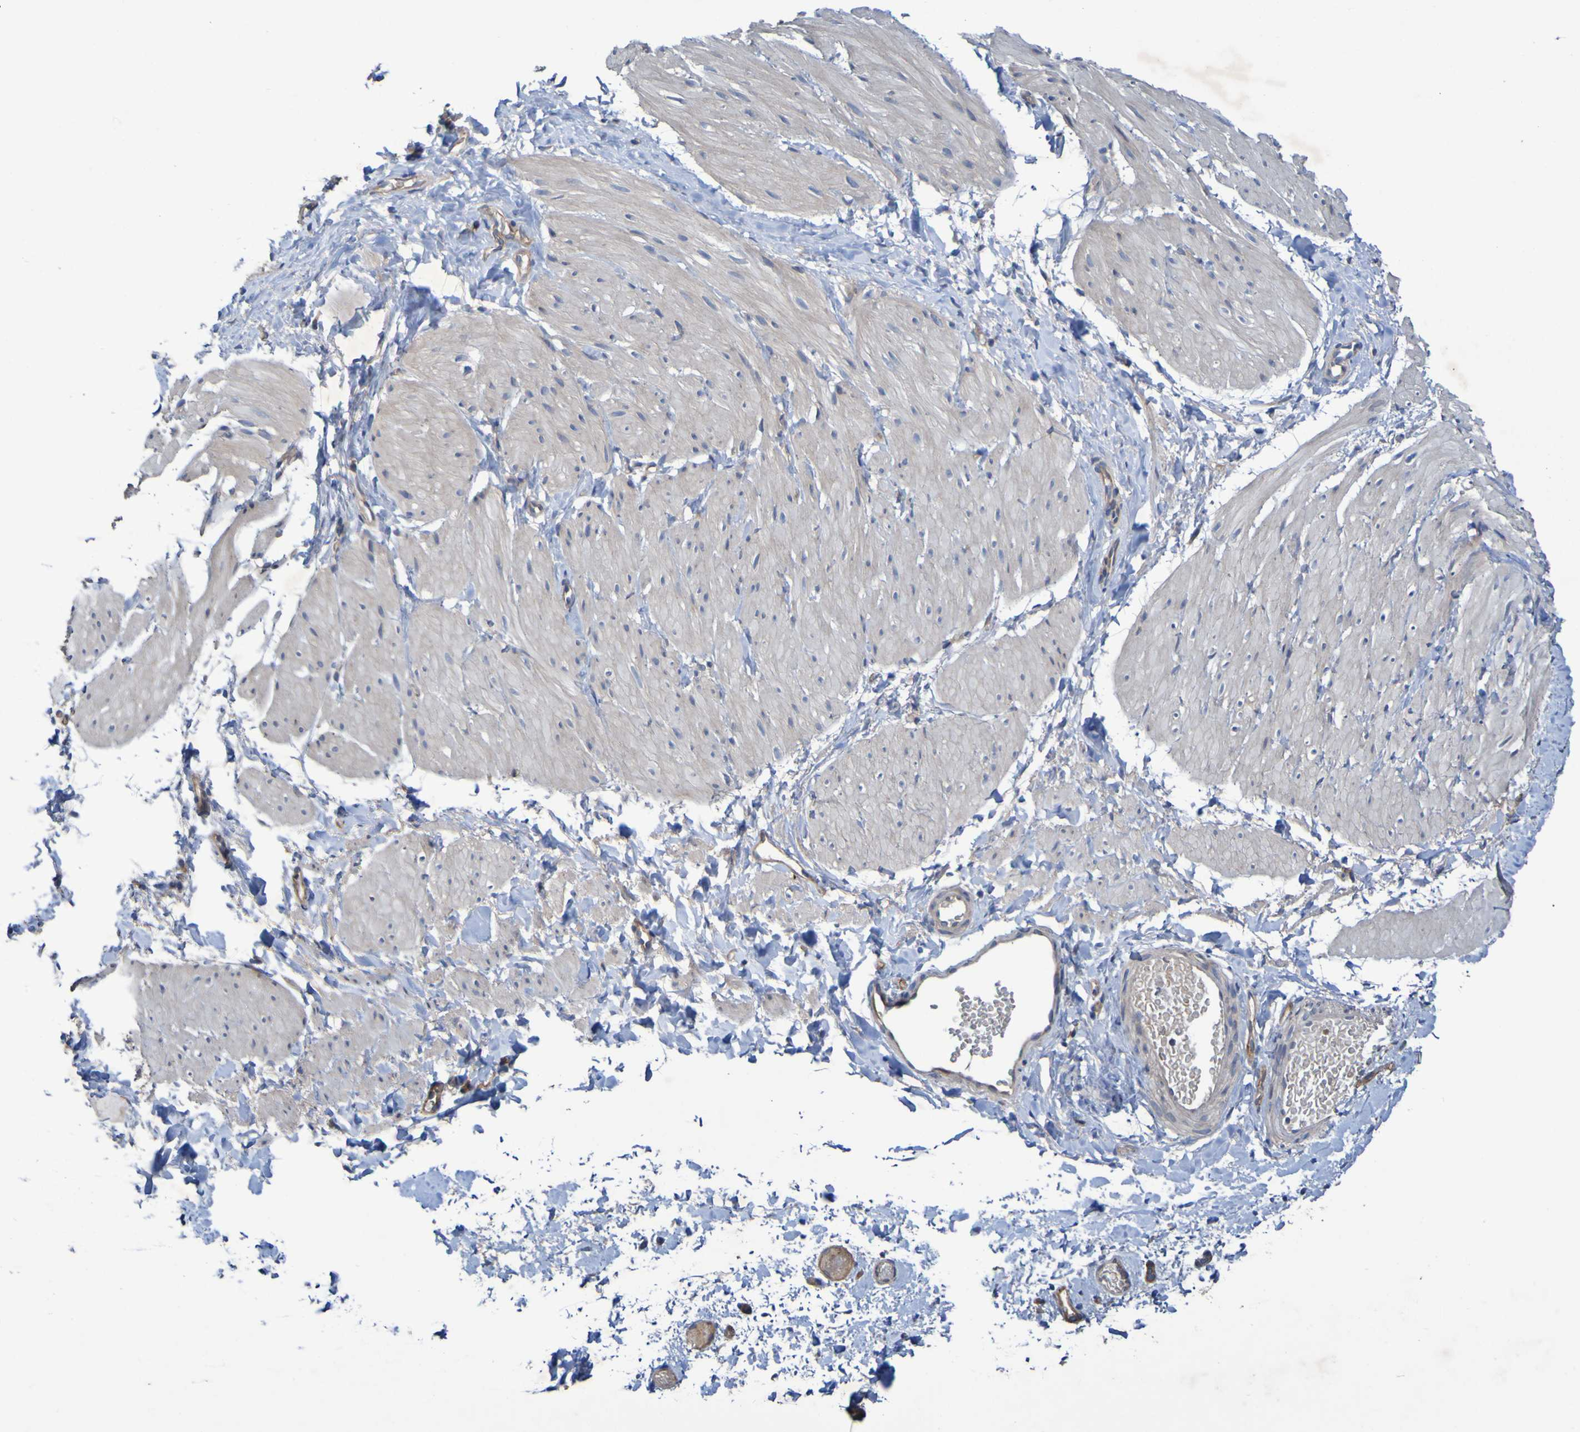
{"staining": {"intensity": "weak", "quantity": "<25%", "location": "cytoplasmic/membranous"}, "tissue": "smooth muscle", "cell_type": "Smooth muscle cells", "image_type": "normal", "snomed": [{"axis": "morphology", "description": "Normal tissue, NOS"}, {"axis": "topography", "description": "Smooth muscle"}], "caption": "Immunohistochemistry (IHC) histopathology image of benign smooth muscle stained for a protein (brown), which exhibits no expression in smooth muscle cells.", "gene": "SDK1", "patient": {"sex": "male", "age": 16}}